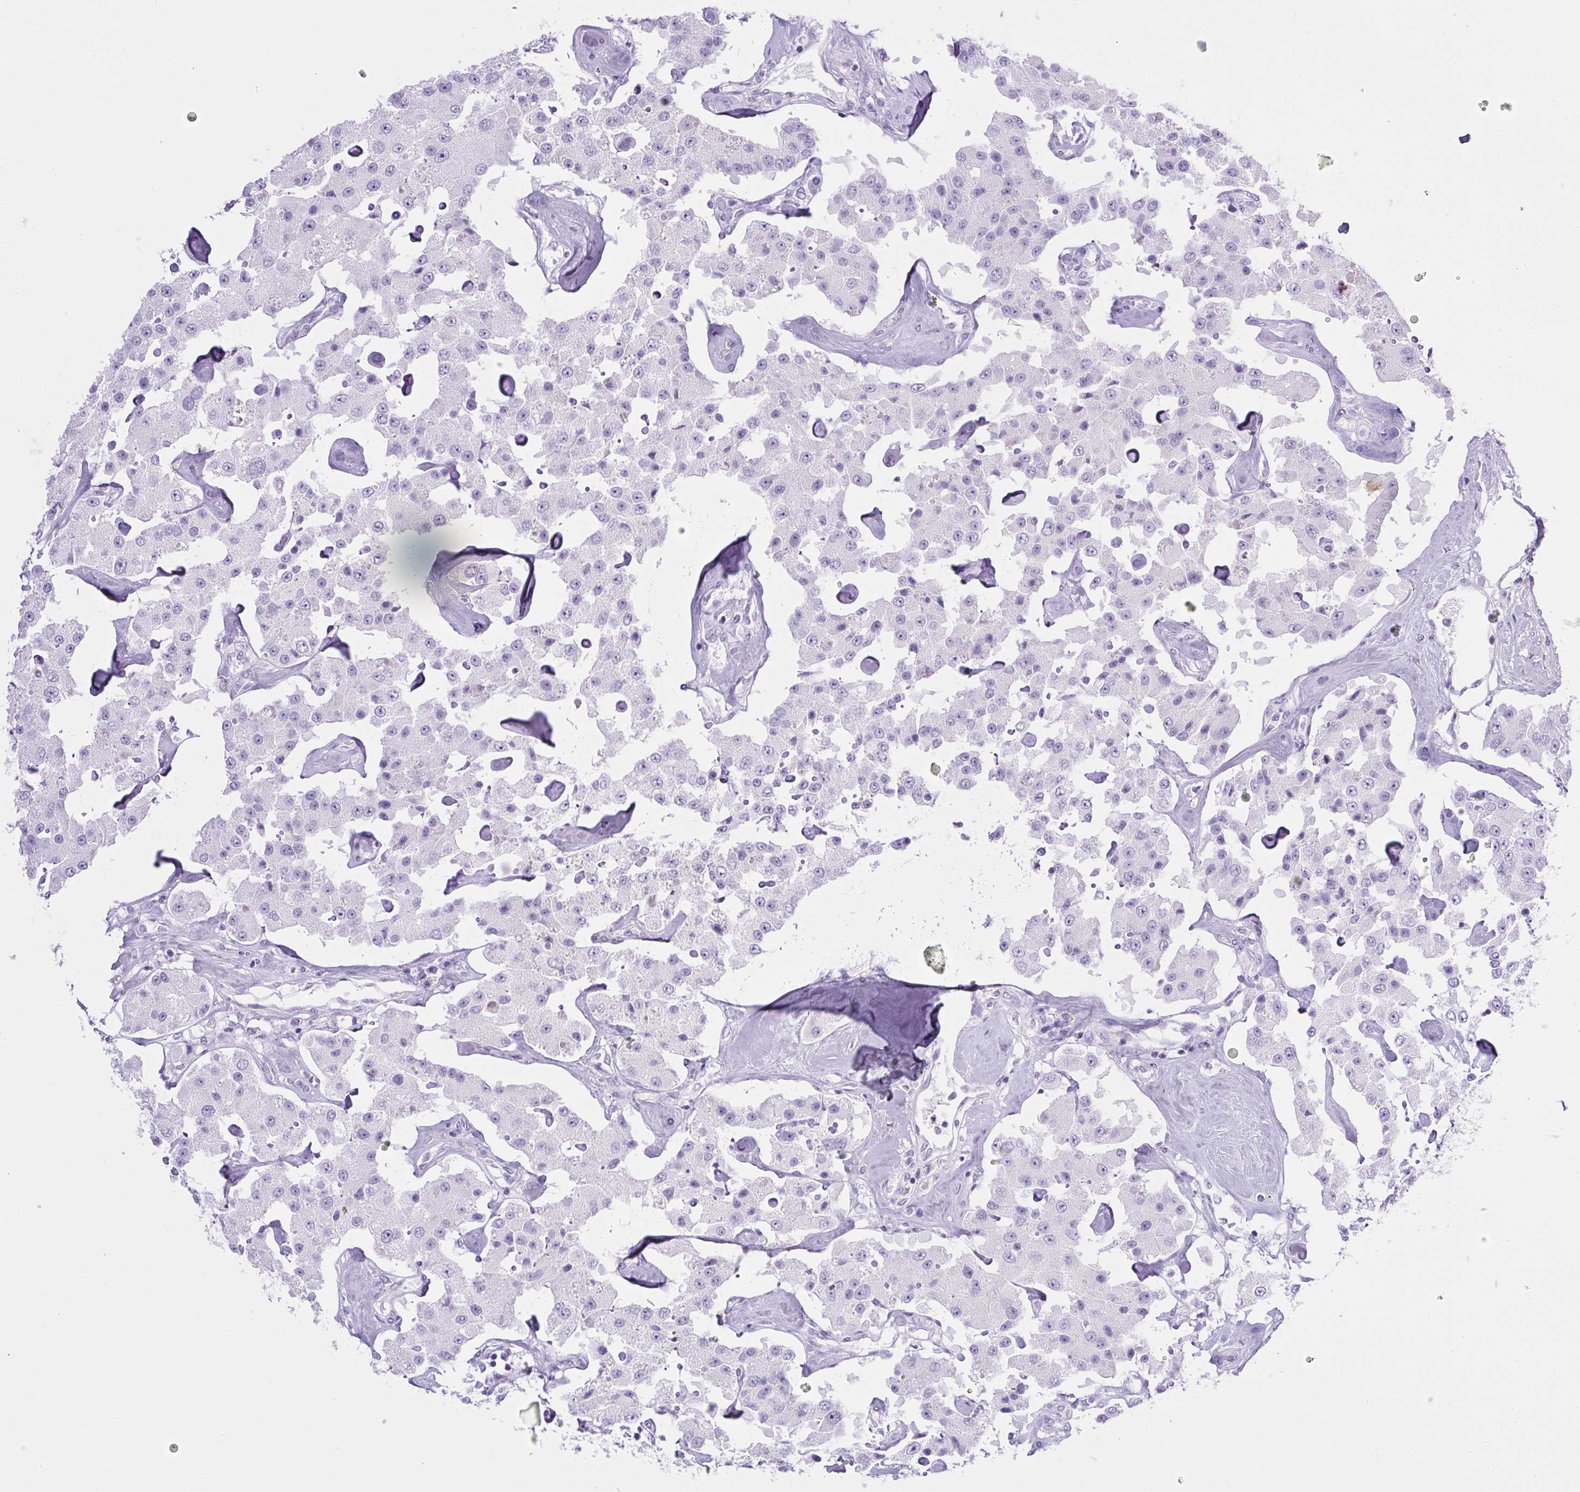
{"staining": {"intensity": "negative", "quantity": "none", "location": "none"}, "tissue": "carcinoid", "cell_type": "Tumor cells", "image_type": "cancer", "snomed": [{"axis": "morphology", "description": "Carcinoid, malignant, NOS"}, {"axis": "topography", "description": "Pancreas"}], "caption": "There is no significant staining in tumor cells of malignant carcinoid.", "gene": "PIP5KL1", "patient": {"sex": "male", "age": 41}}